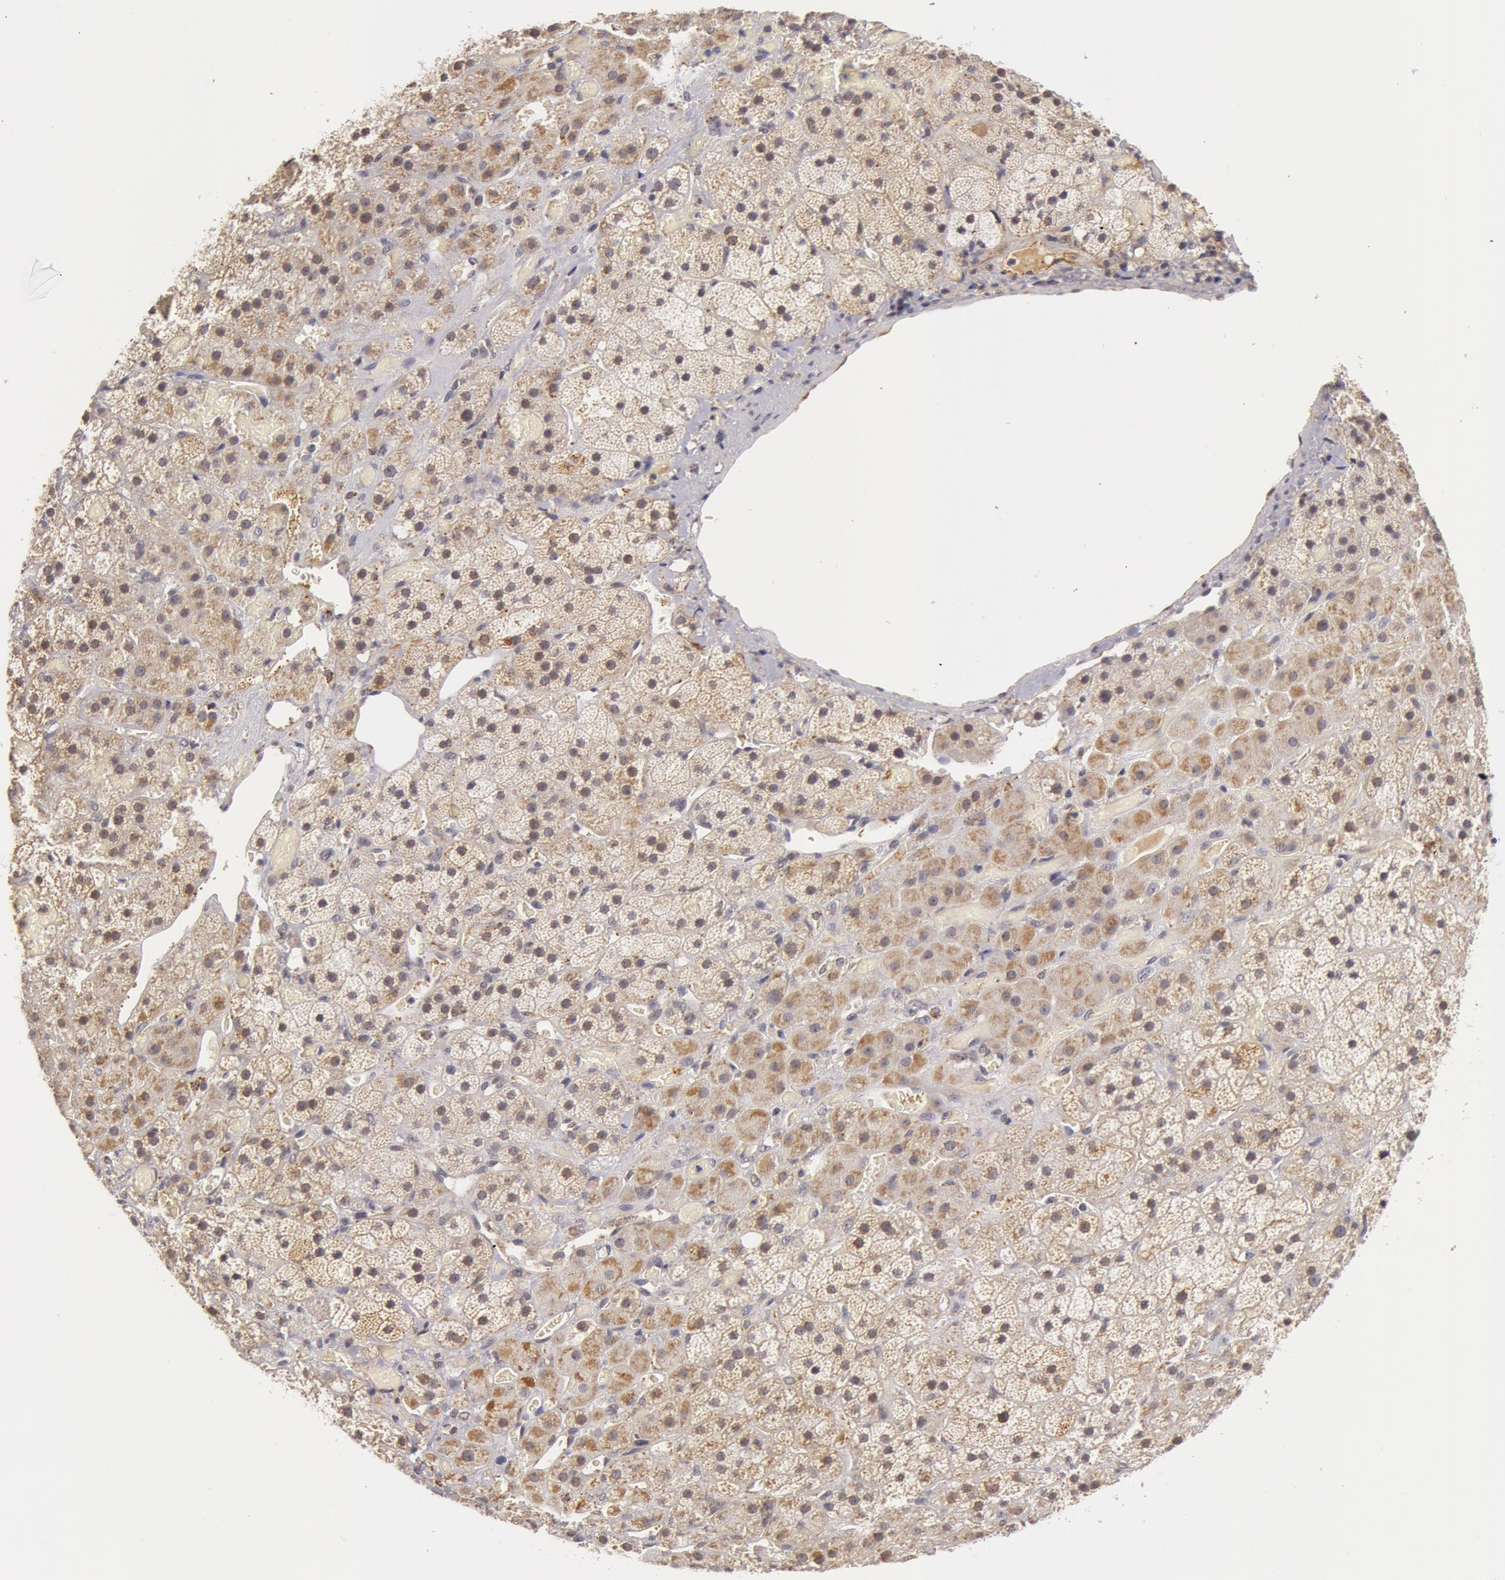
{"staining": {"intensity": "weak", "quantity": ">75%", "location": "cytoplasmic/membranous"}, "tissue": "adrenal gland", "cell_type": "Glandular cells", "image_type": "normal", "snomed": [{"axis": "morphology", "description": "Normal tissue, NOS"}, {"axis": "topography", "description": "Adrenal gland"}], "caption": "This histopathology image displays benign adrenal gland stained with immunohistochemistry (IHC) to label a protein in brown. The cytoplasmic/membranous of glandular cells show weak positivity for the protein. Nuclei are counter-stained blue.", "gene": "SYTL4", "patient": {"sex": "male", "age": 57}}